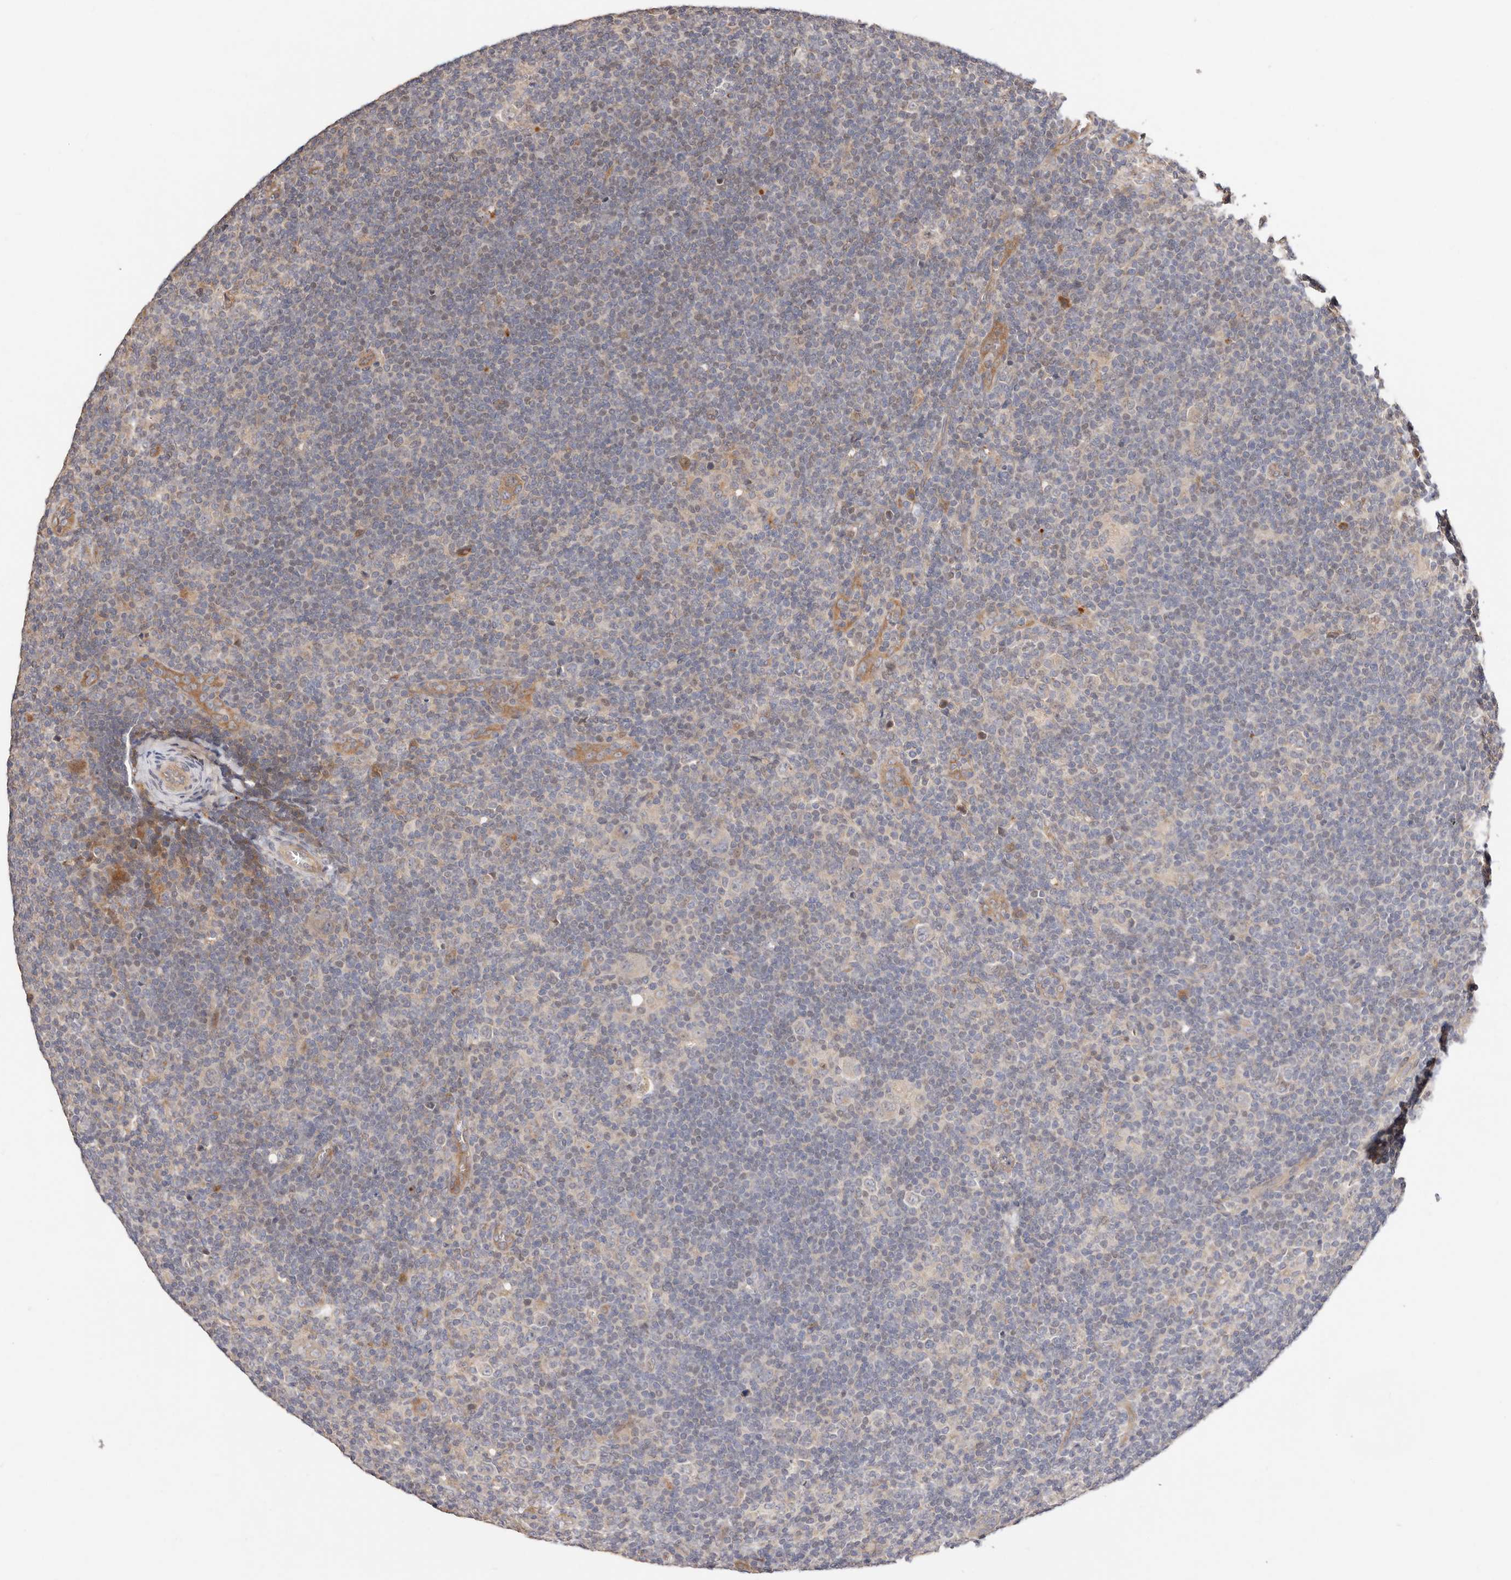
{"staining": {"intensity": "negative", "quantity": "none", "location": "none"}, "tissue": "lymphoma", "cell_type": "Tumor cells", "image_type": "cancer", "snomed": [{"axis": "morphology", "description": "Hodgkin's disease, NOS"}, {"axis": "topography", "description": "Lymph node"}], "caption": "DAB immunohistochemical staining of human lymphoma displays no significant positivity in tumor cells.", "gene": "USP33", "patient": {"sex": "female", "age": 57}}